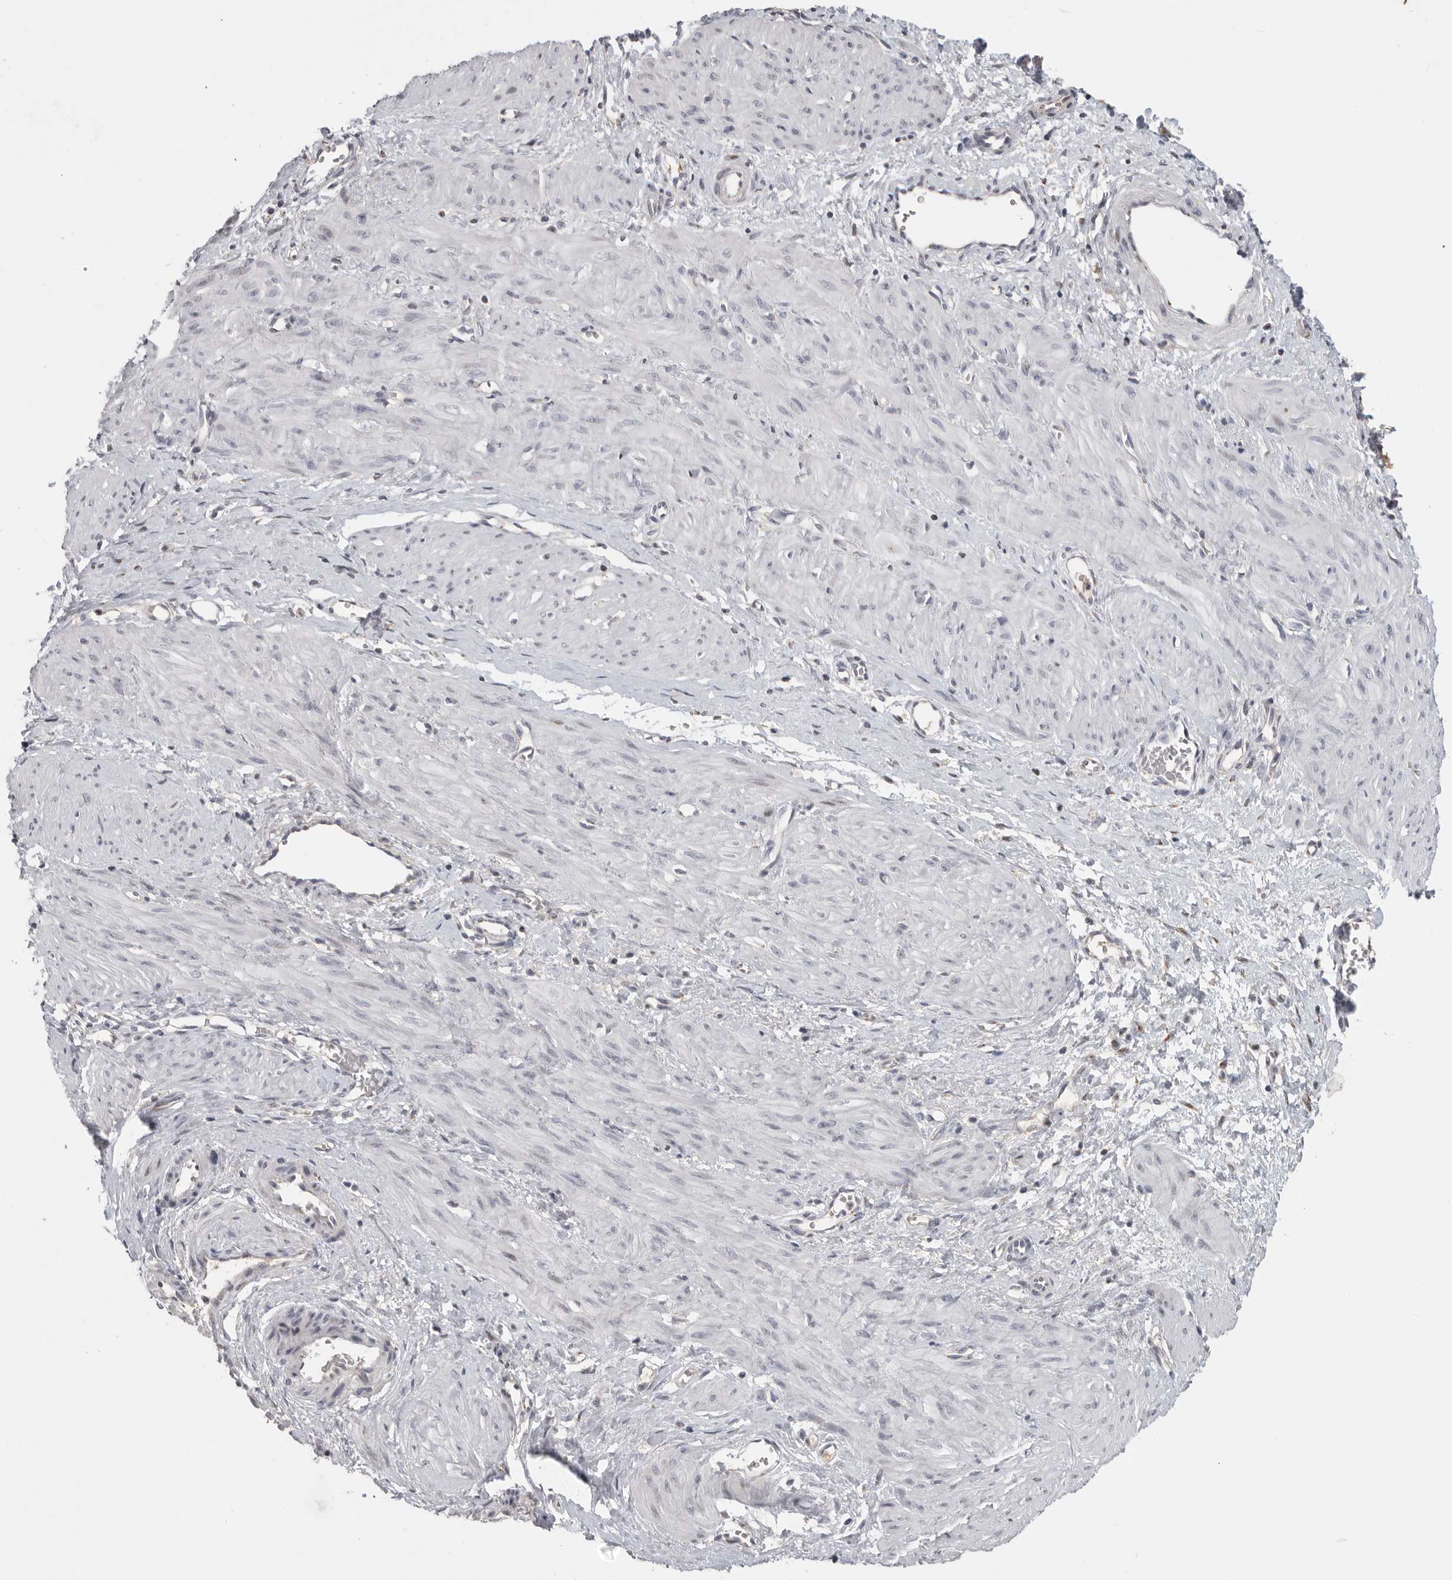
{"staining": {"intensity": "weak", "quantity": "<25%", "location": "nuclear"}, "tissue": "smooth muscle", "cell_type": "Smooth muscle cells", "image_type": "normal", "snomed": [{"axis": "morphology", "description": "Normal tissue, NOS"}, {"axis": "topography", "description": "Endometrium"}], "caption": "DAB (3,3'-diaminobenzidine) immunohistochemical staining of unremarkable human smooth muscle displays no significant staining in smooth muscle cells.", "gene": "PCMTD1", "patient": {"sex": "female", "age": 33}}